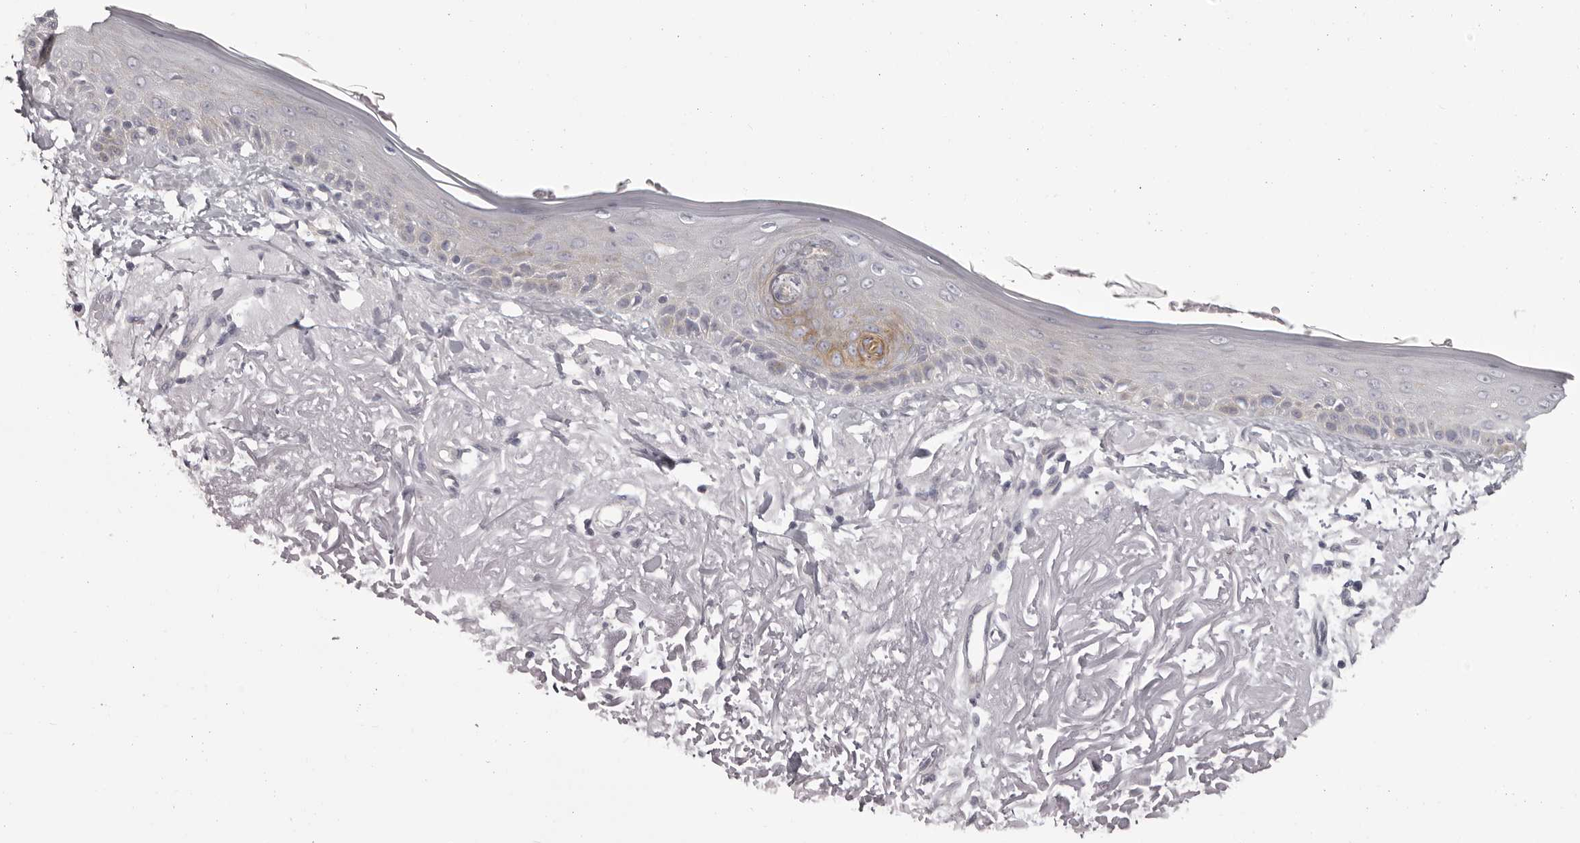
{"staining": {"intensity": "negative", "quantity": "none", "location": "none"}, "tissue": "skin", "cell_type": "Fibroblasts", "image_type": "normal", "snomed": [{"axis": "morphology", "description": "Normal tissue, NOS"}, {"axis": "topography", "description": "Skin"}, {"axis": "topography", "description": "Skeletal muscle"}], "caption": "This is an immunohistochemistry (IHC) histopathology image of benign skin. There is no staining in fibroblasts.", "gene": "OTUD3", "patient": {"sex": "male", "age": 83}}